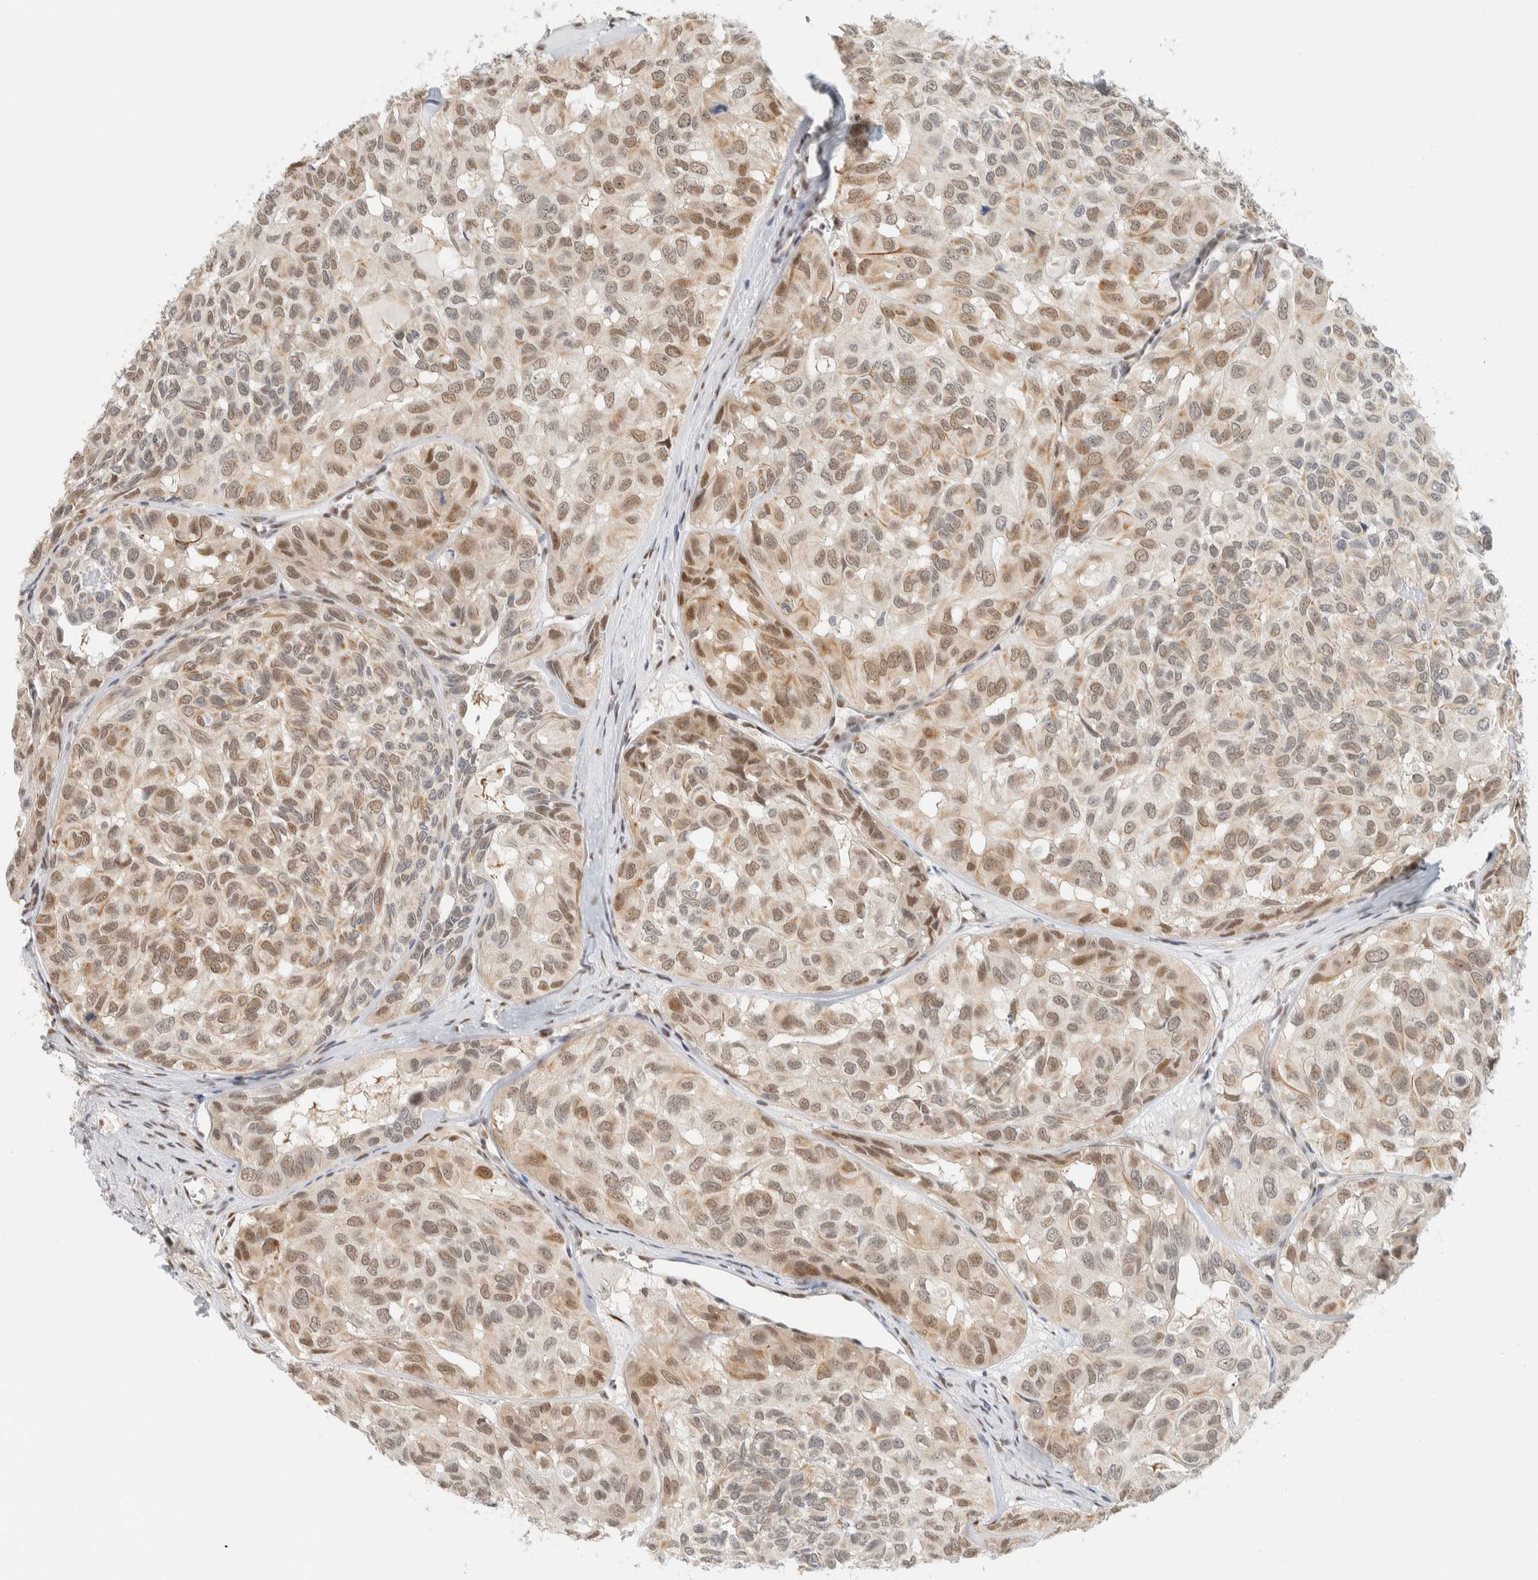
{"staining": {"intensity": "weak", "quantity": ">75%", "location": "nuclear"}, "tissue": "head and neck cancer", "cell_type": "Tumor cells", "image_type": "cancer", "snomed": [{"axis": "morphology", "description": "Adenocarcinoma, NOS"}, {"axis": "topography", "description": "Salivary gland, NOS"}, {"axis": "topography", "description": "Head-Neck"}], "caption": "Immunohistochemistry of human adenocarcinoma (head and neck) displays low levels of weak nuclear expression in about >75% of tumor cells.", "gene": "ZNF683", "patient": {"sex": "female", "age": 76}}